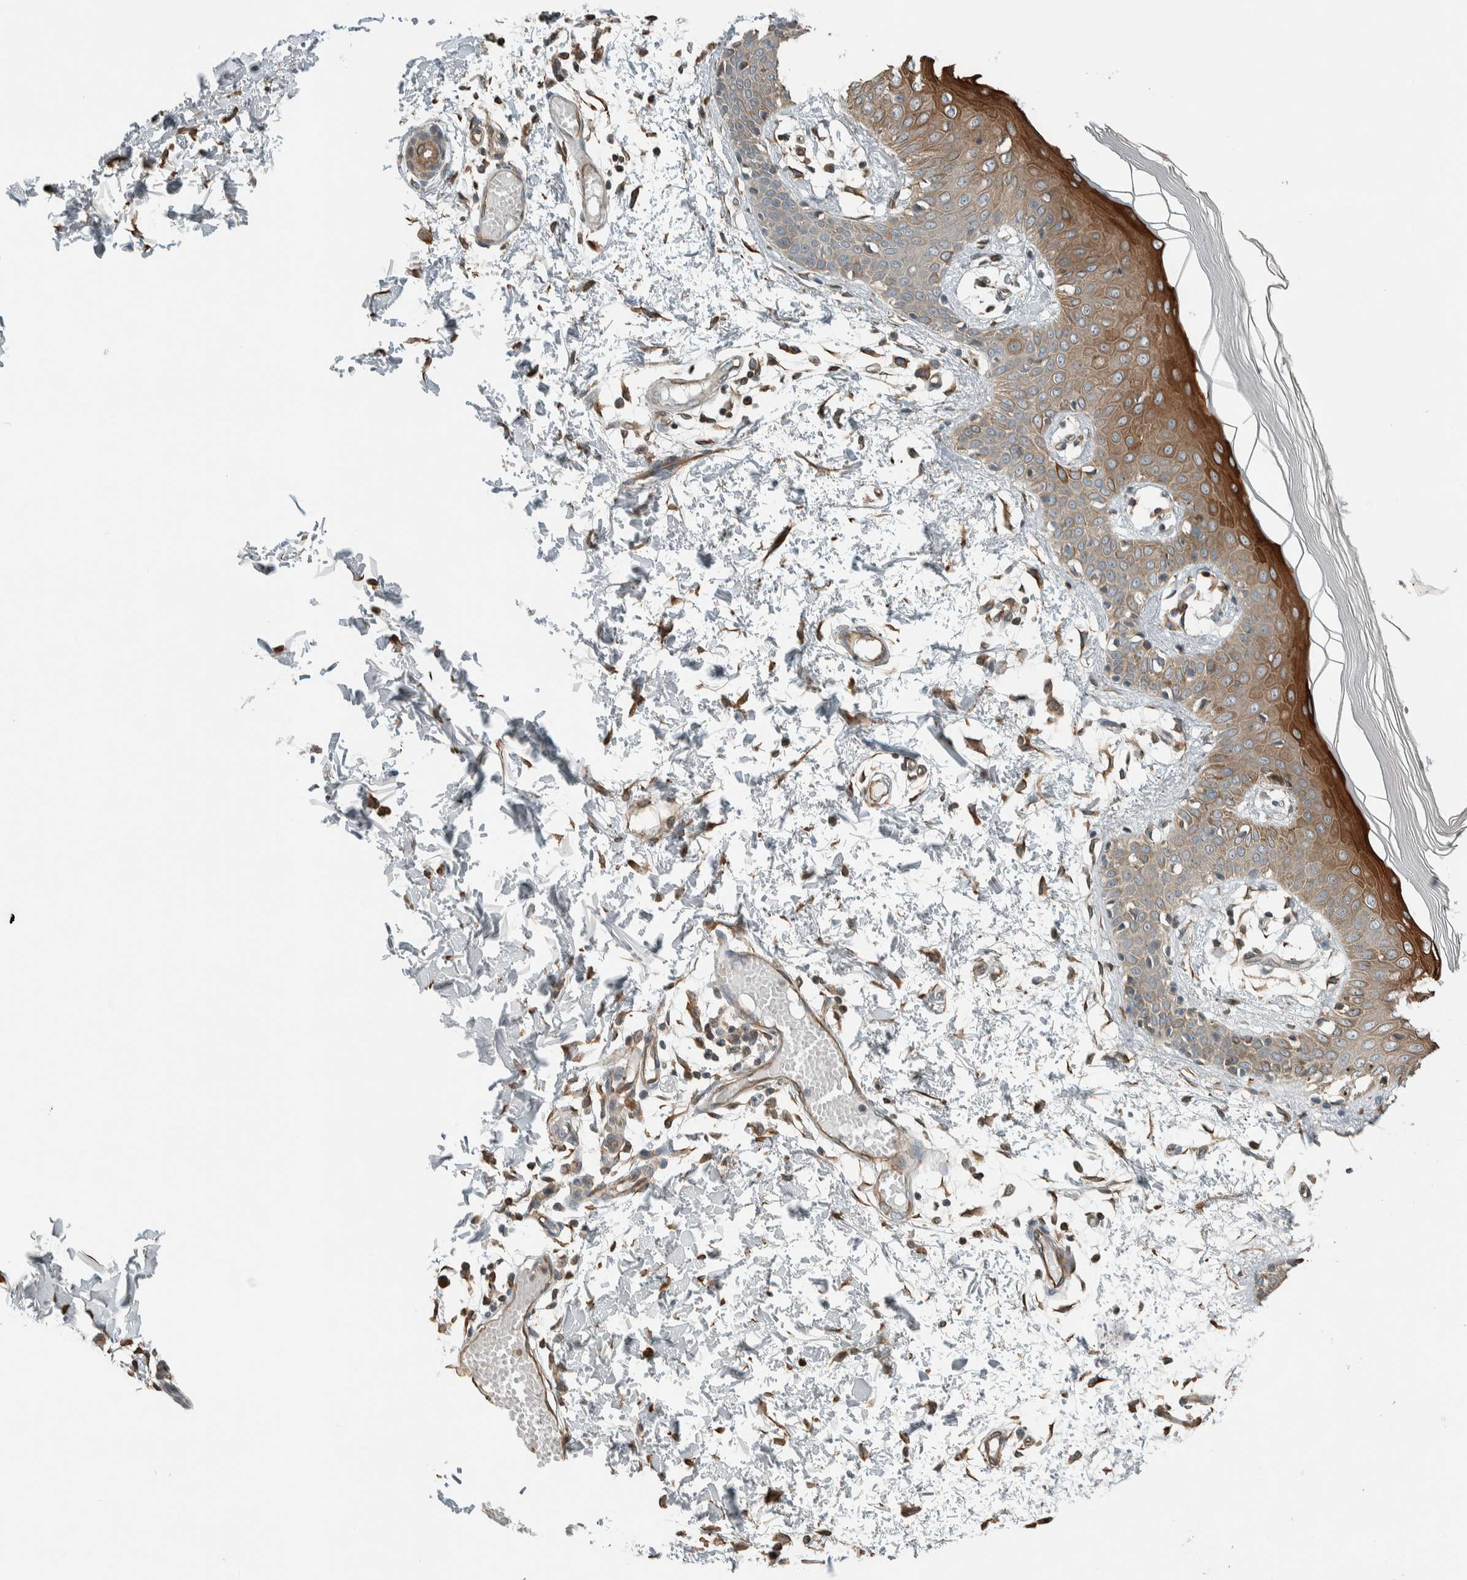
{"staining": {"intensity": "moderate", "quantity": ">75%", "location": "cytoplasmic/membranous"}, "tissue": "skin", "cell_type": "Fibroblasts", "image_type": "normal", "snomed": [{"axis": "morphology", "description": "Normal tissue, NOS"}, {"axis": "topography", "description": "Skin"}], "caption": "Immunohistochemical staining of normal skin shows >75% levels of moderate cytoplasmic/membranous protein positivity in approximately >75% of fibroblasts.", "gene": "SEL1L", "patient": {"sex": "male", "age": 53}}